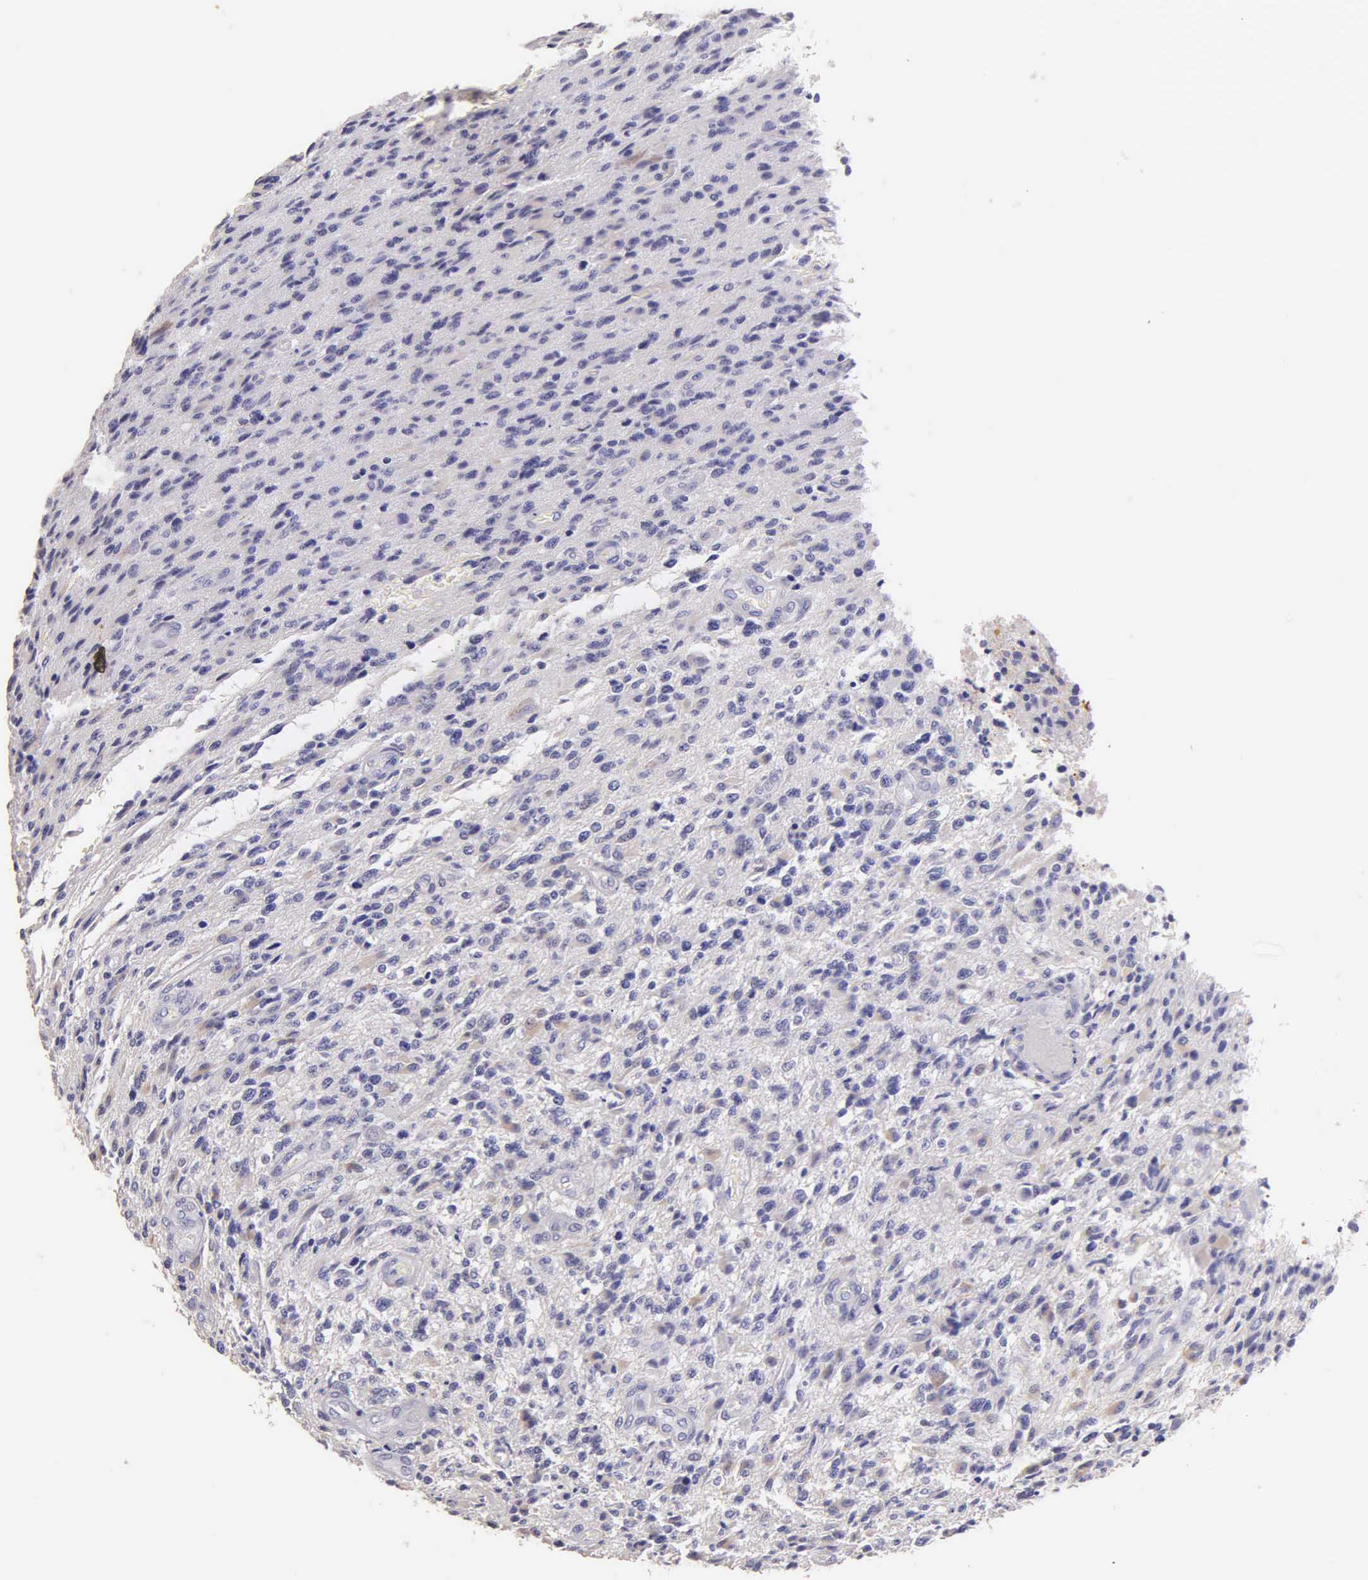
{"staining": {"intensity": "negative", "quantity": "none", "location": "none"}, "tissue": "glioma", "cell_type": "Tumor cells", "image_type": "cancer", "snomed": [{"axis": "morphology", "description": "Glioma, malignant, High grade"}, {"axis": "topography", "description": "Brain"}], "caption": "Immunohistochemistry (IHC) image of human malignant glioma (high-grade) stained for a protein (brown), which demonstrates no positivity in tumor cells.", "gene": "KRT17", "patient": {"sex": "male", "age": 36}}